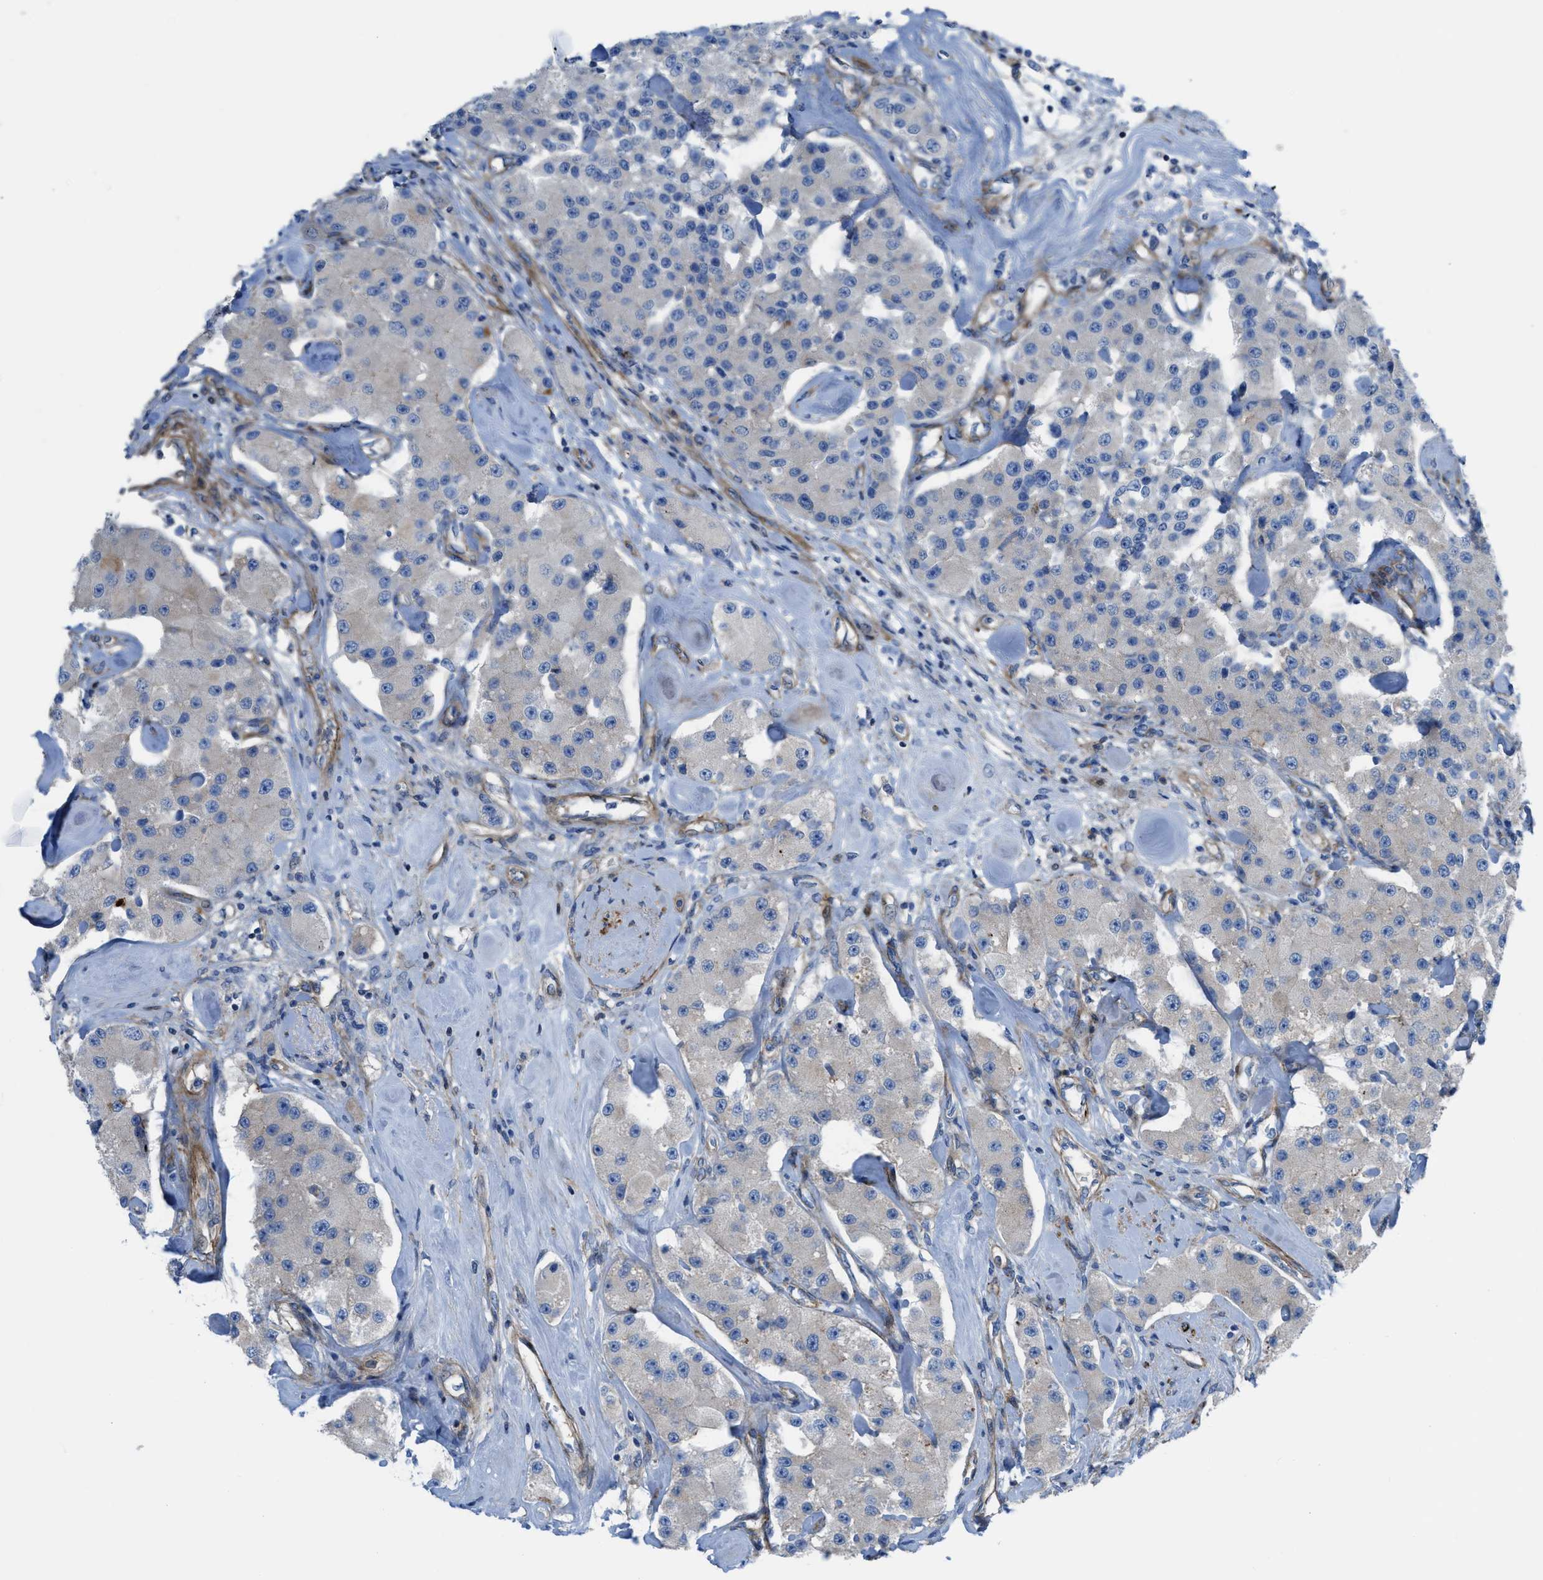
{"staining": {"intensity": "negative", "quantity": "none", "location": "none"}, "tissue": "carcinoid", "cell_type": "Tumor cells", "image_type": "cancer", "snomed": [{"axis": "morphology", "description": "Carcinoid, malignant, NOS"}, {"axis": "topography", "description": "Pancreas"}], "caption": "The micrograph demonstrates no significant staining in tumor cells of malignant carcinoid.", "gene": "KCNH7", "patient": {"sex": "male", "age": 41}}